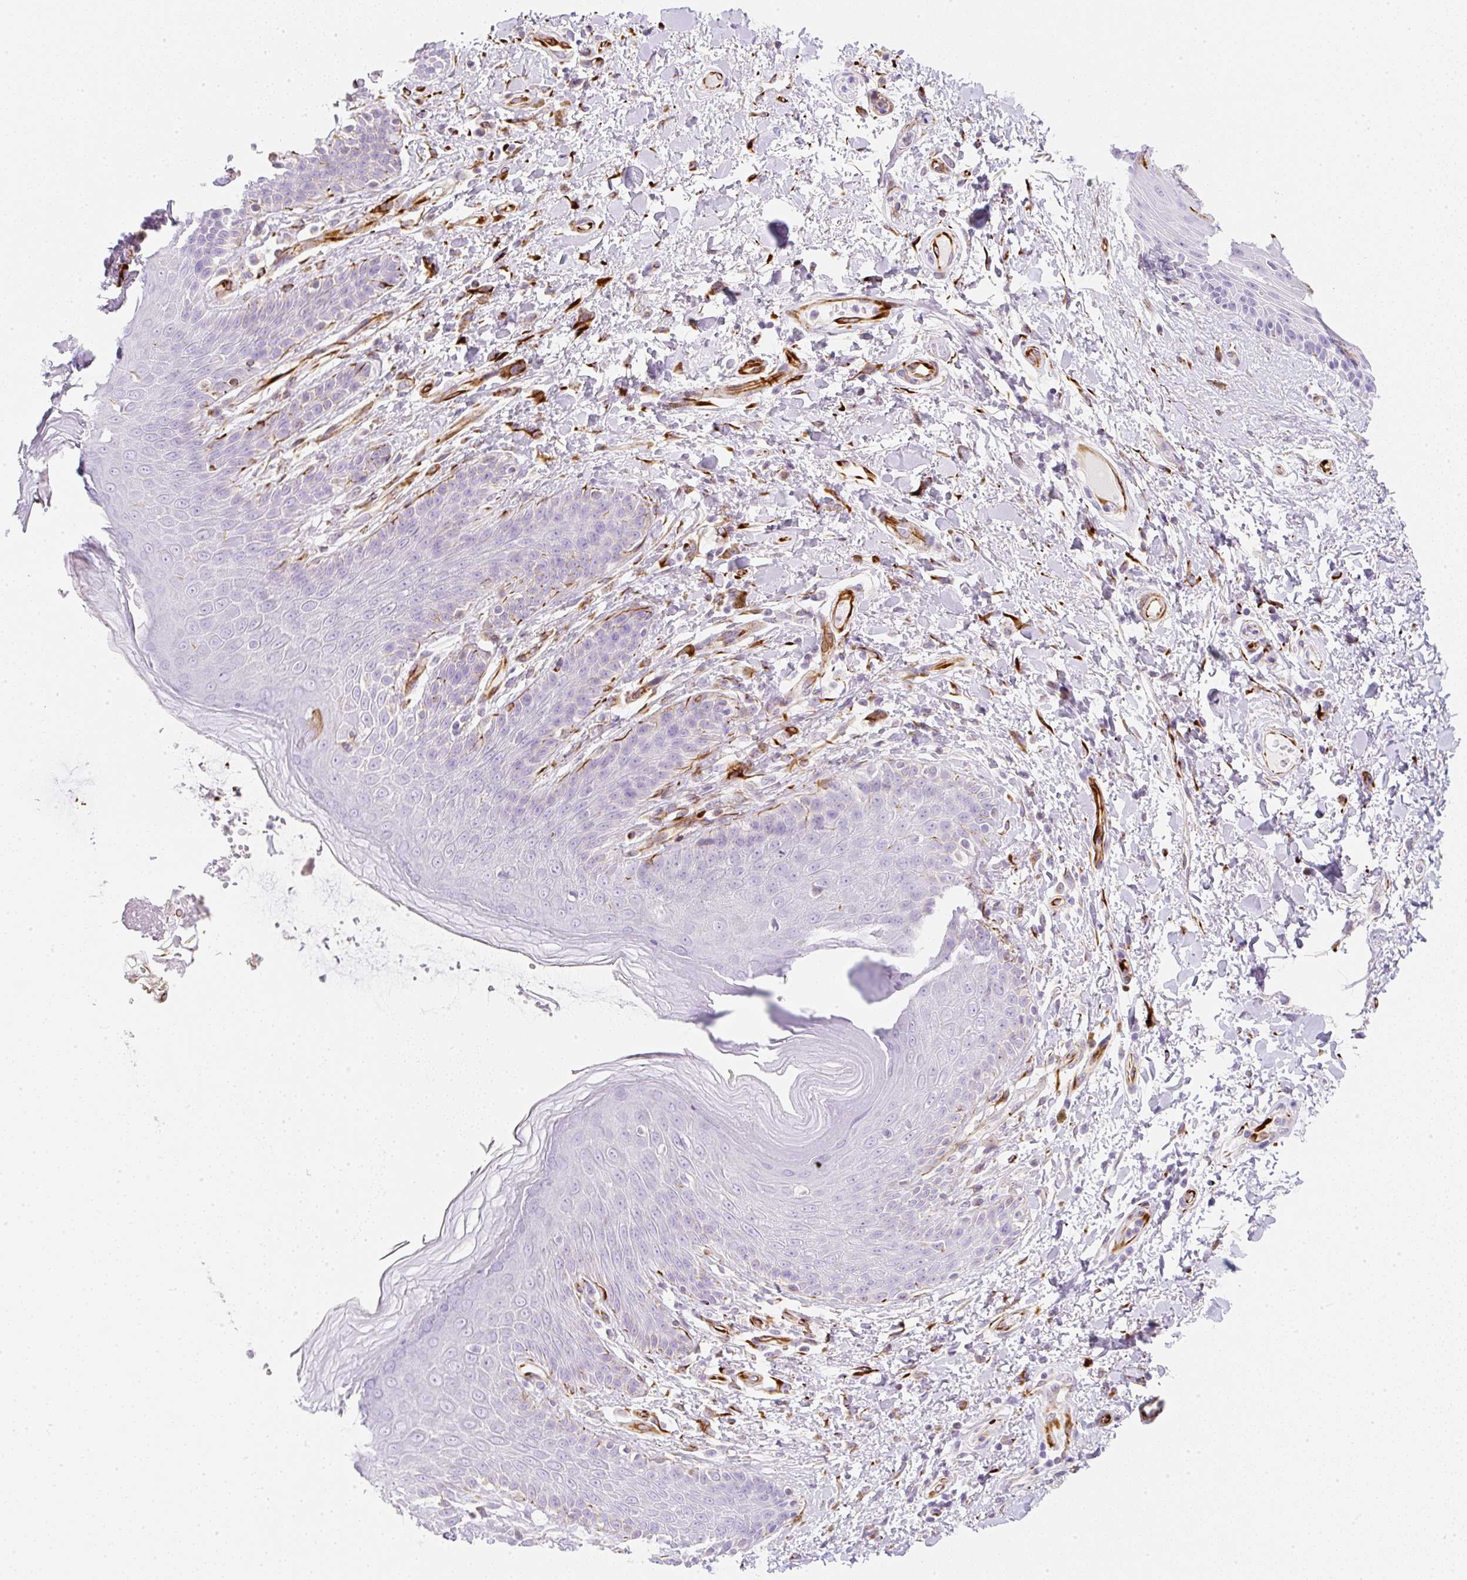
{"staining": {"intensity": "moderate", "quantity": "<25%", "location": "cytoplasmic/membranous"}, "tissue": "skin", "cell_type": "Epidermal cells", "image_type": "normal", "snomed": [{"axis": "morphology", "description": "Normal tissue, NOS"}, {"axis": "topography", "description": "Peripheral nerve tissue"}], "caption": "Immunohistochemistry (IHC) micrograph of normal skin stained for a protein (brown), which demonstrates low levels of moderate cytoplasmic/membranous positivity in about <25% of epidermal cells.", "gene": "ZNF689", "patient": {"sex": "male", "age": 51}}